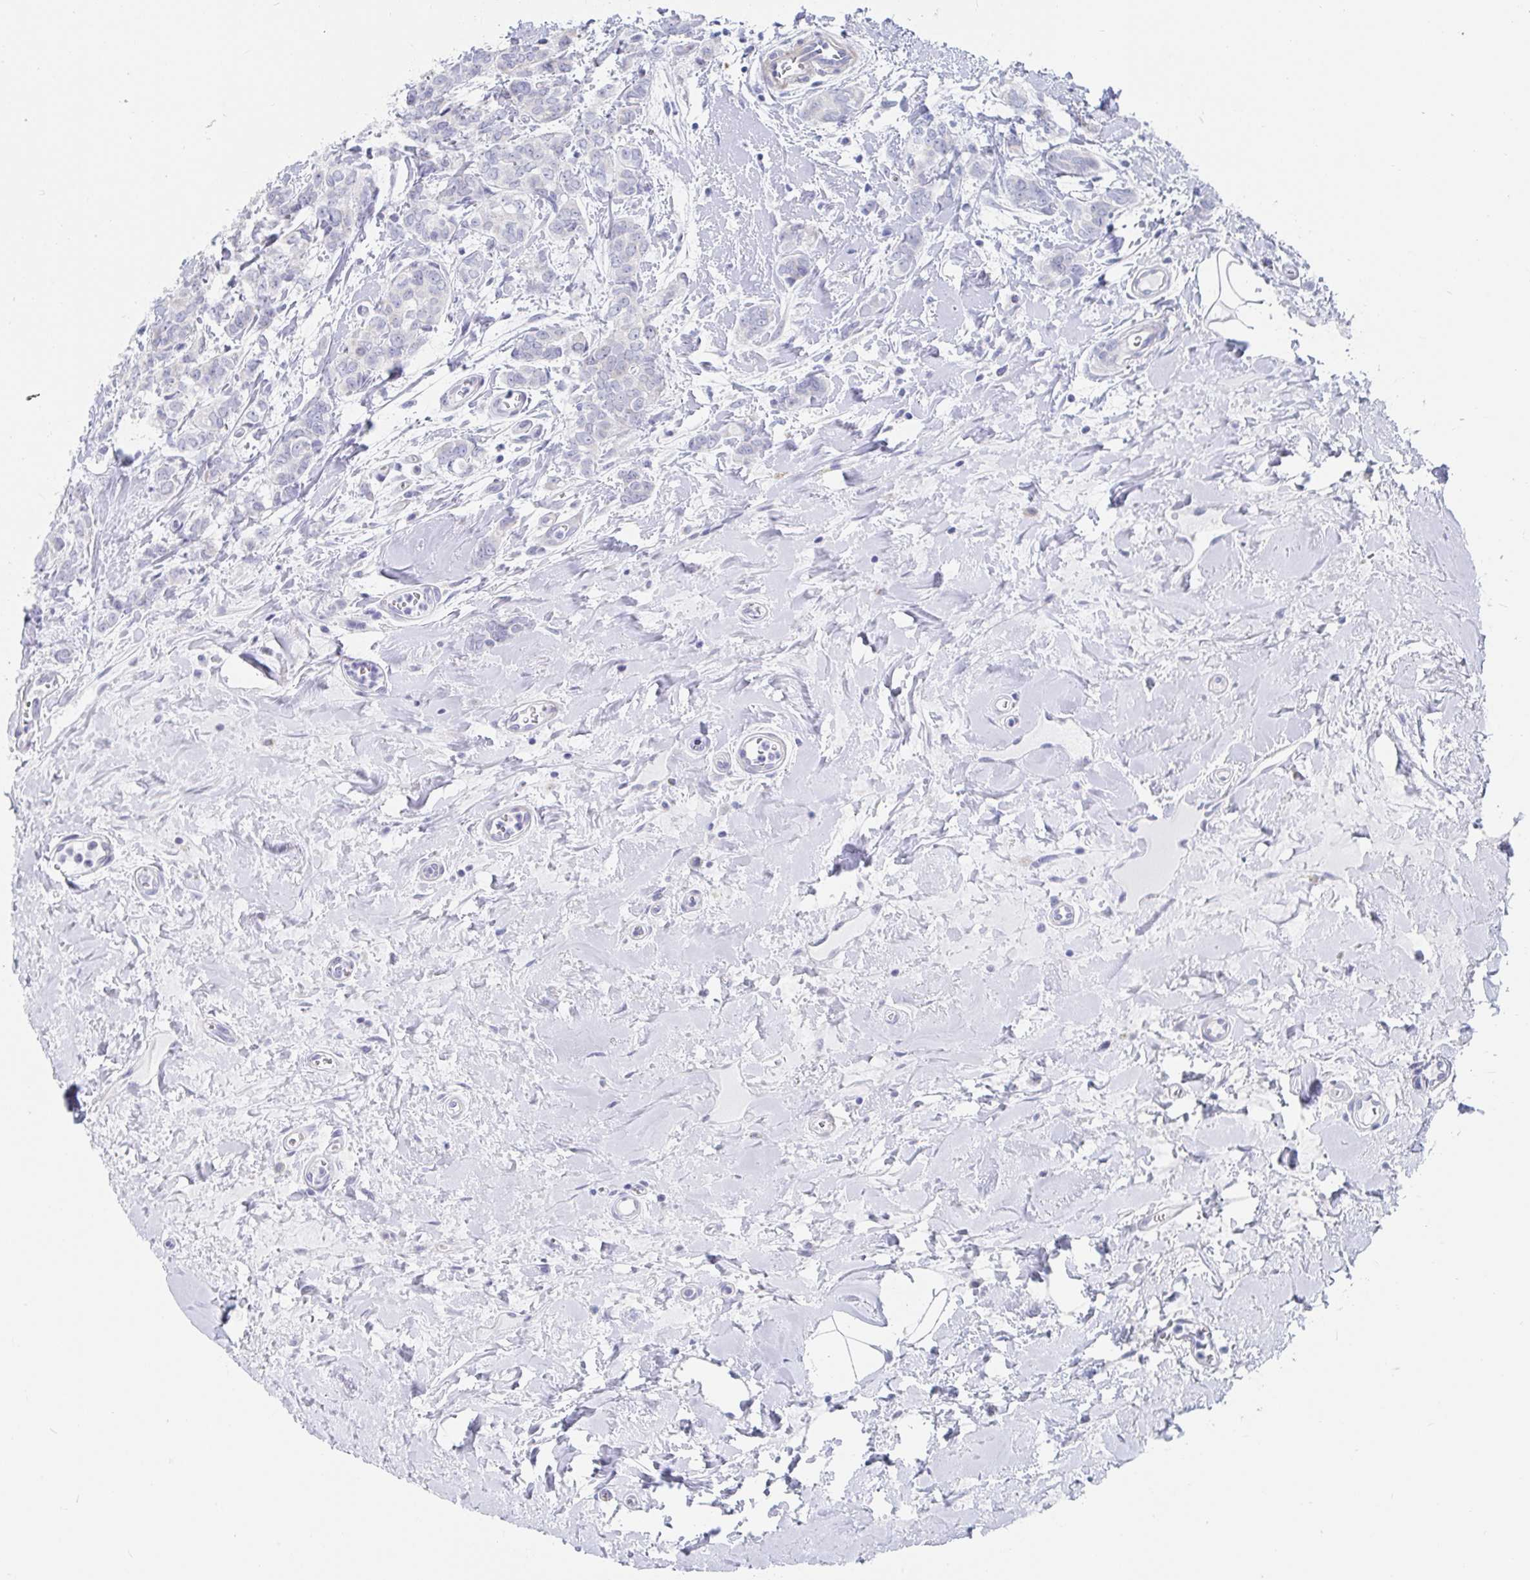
{"staining": {"intensity": "negative", "quantity": "none", "location": "none"}, "tissue": "breast cancer", "cell_type": "Tumor cells", "image_type": "cancer", "snomed": [{"axis": "morphology", "description": "Duct carcinoma"}, {"axis": "topography", "description": "Breast"}], "caption": "IHC image of human invasive ductal carcinoma (breast) stained for a protein (brown), which shows no positivity in tumor cells. (DAB (3,3'-diaminobenzidine) IHC with hematoxylin counter stain).", "gene": "PACSIN1", "patient": {"sex": "female", "age": 61}}